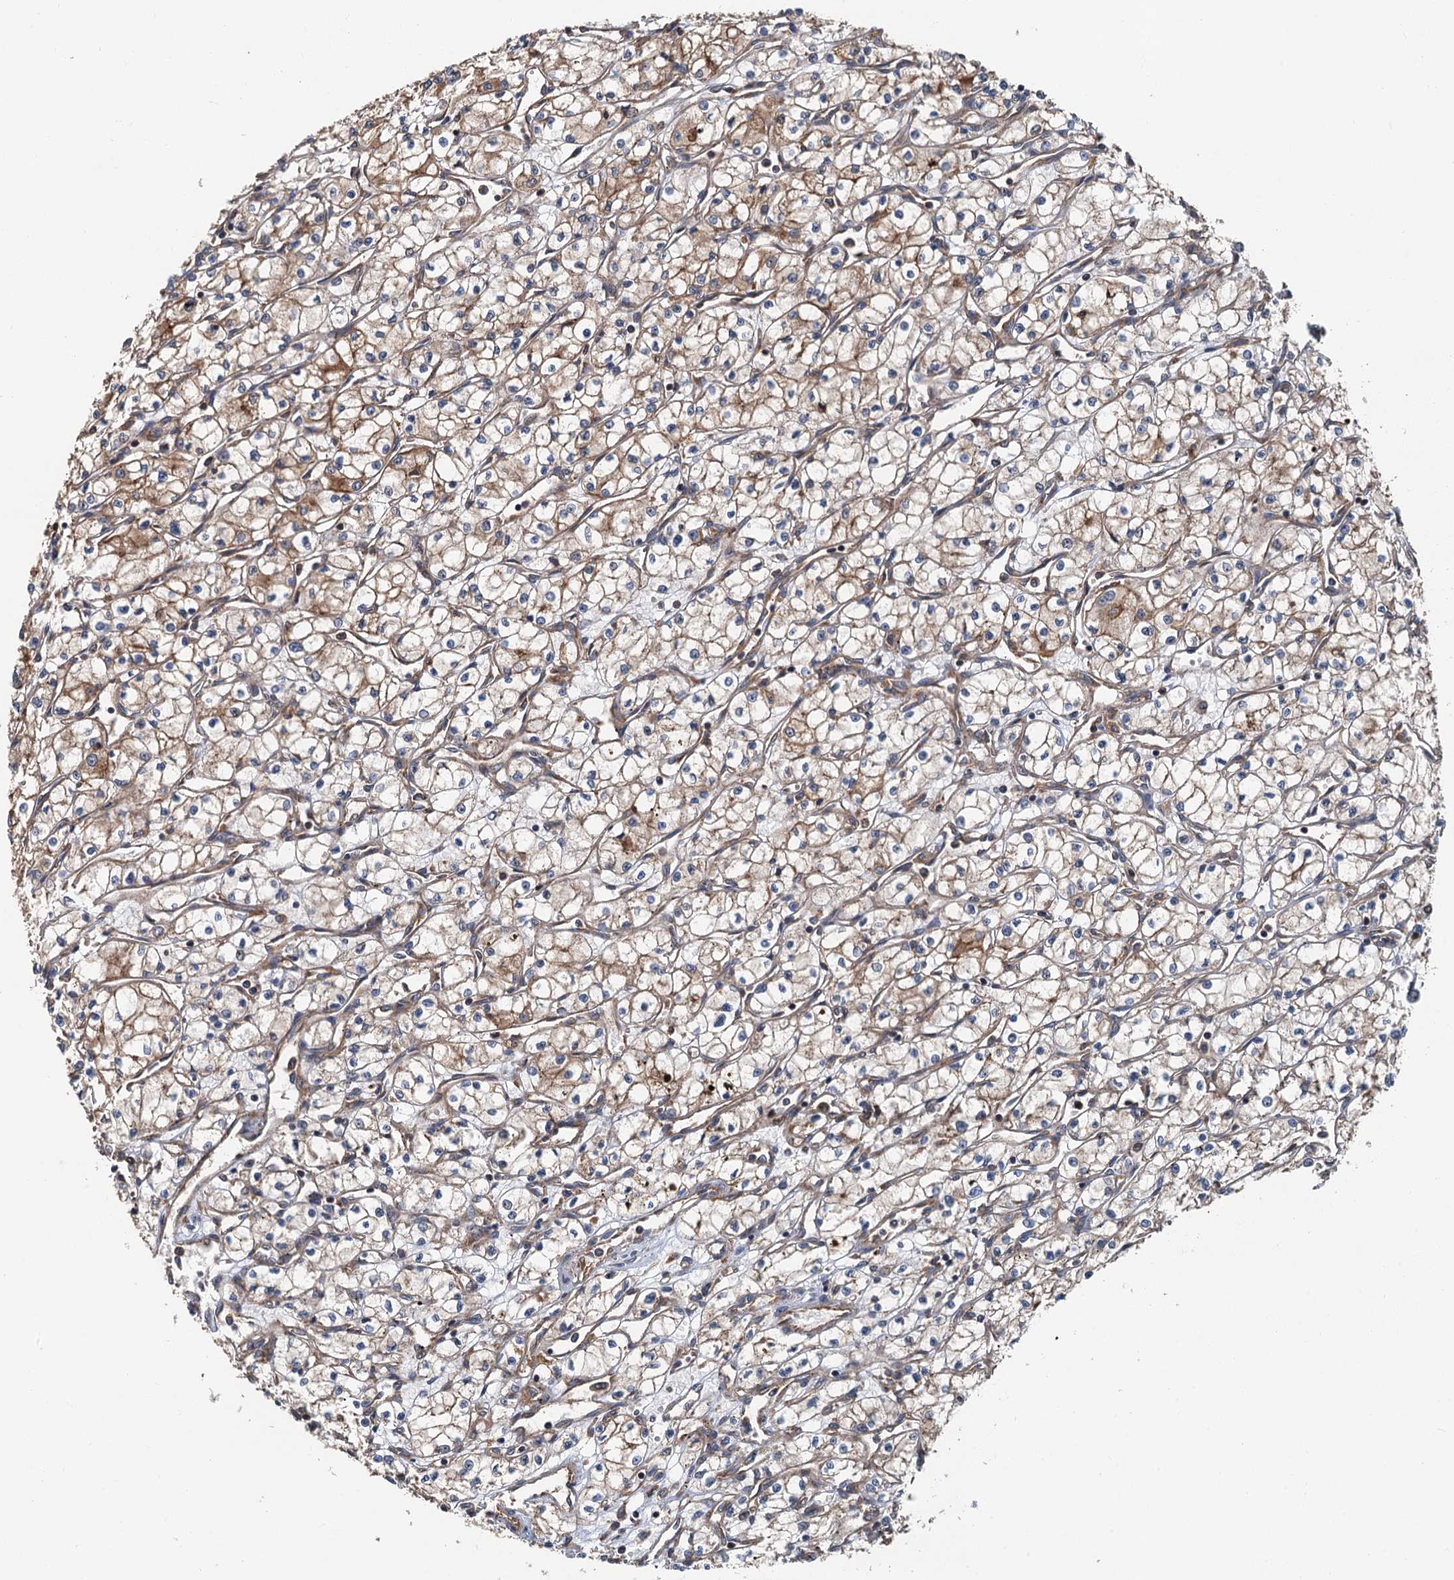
{"staining": {"intensity": "moderate", "quantity": "25%-75%", "location": "cytoplasmic/membranous"}, "tissue": "renal cancer", "cell_type": "Tumor cells", "image_type": "cancer", "snomed": [{"axis": "morphology", "description": "Adenocarcinoma, NOS"}, {"axis": "topography", "description": "Kidney"}], "caption": "Immunohistochemical staining of human renal cancer (adenocarcinoma) demonstrates medium levels of moderate cytoplasmic/membranous protein staining in about 25%-75% of tumor cells.", "gene": "COG3", "patient": {"sex": "male", "age": 59}}